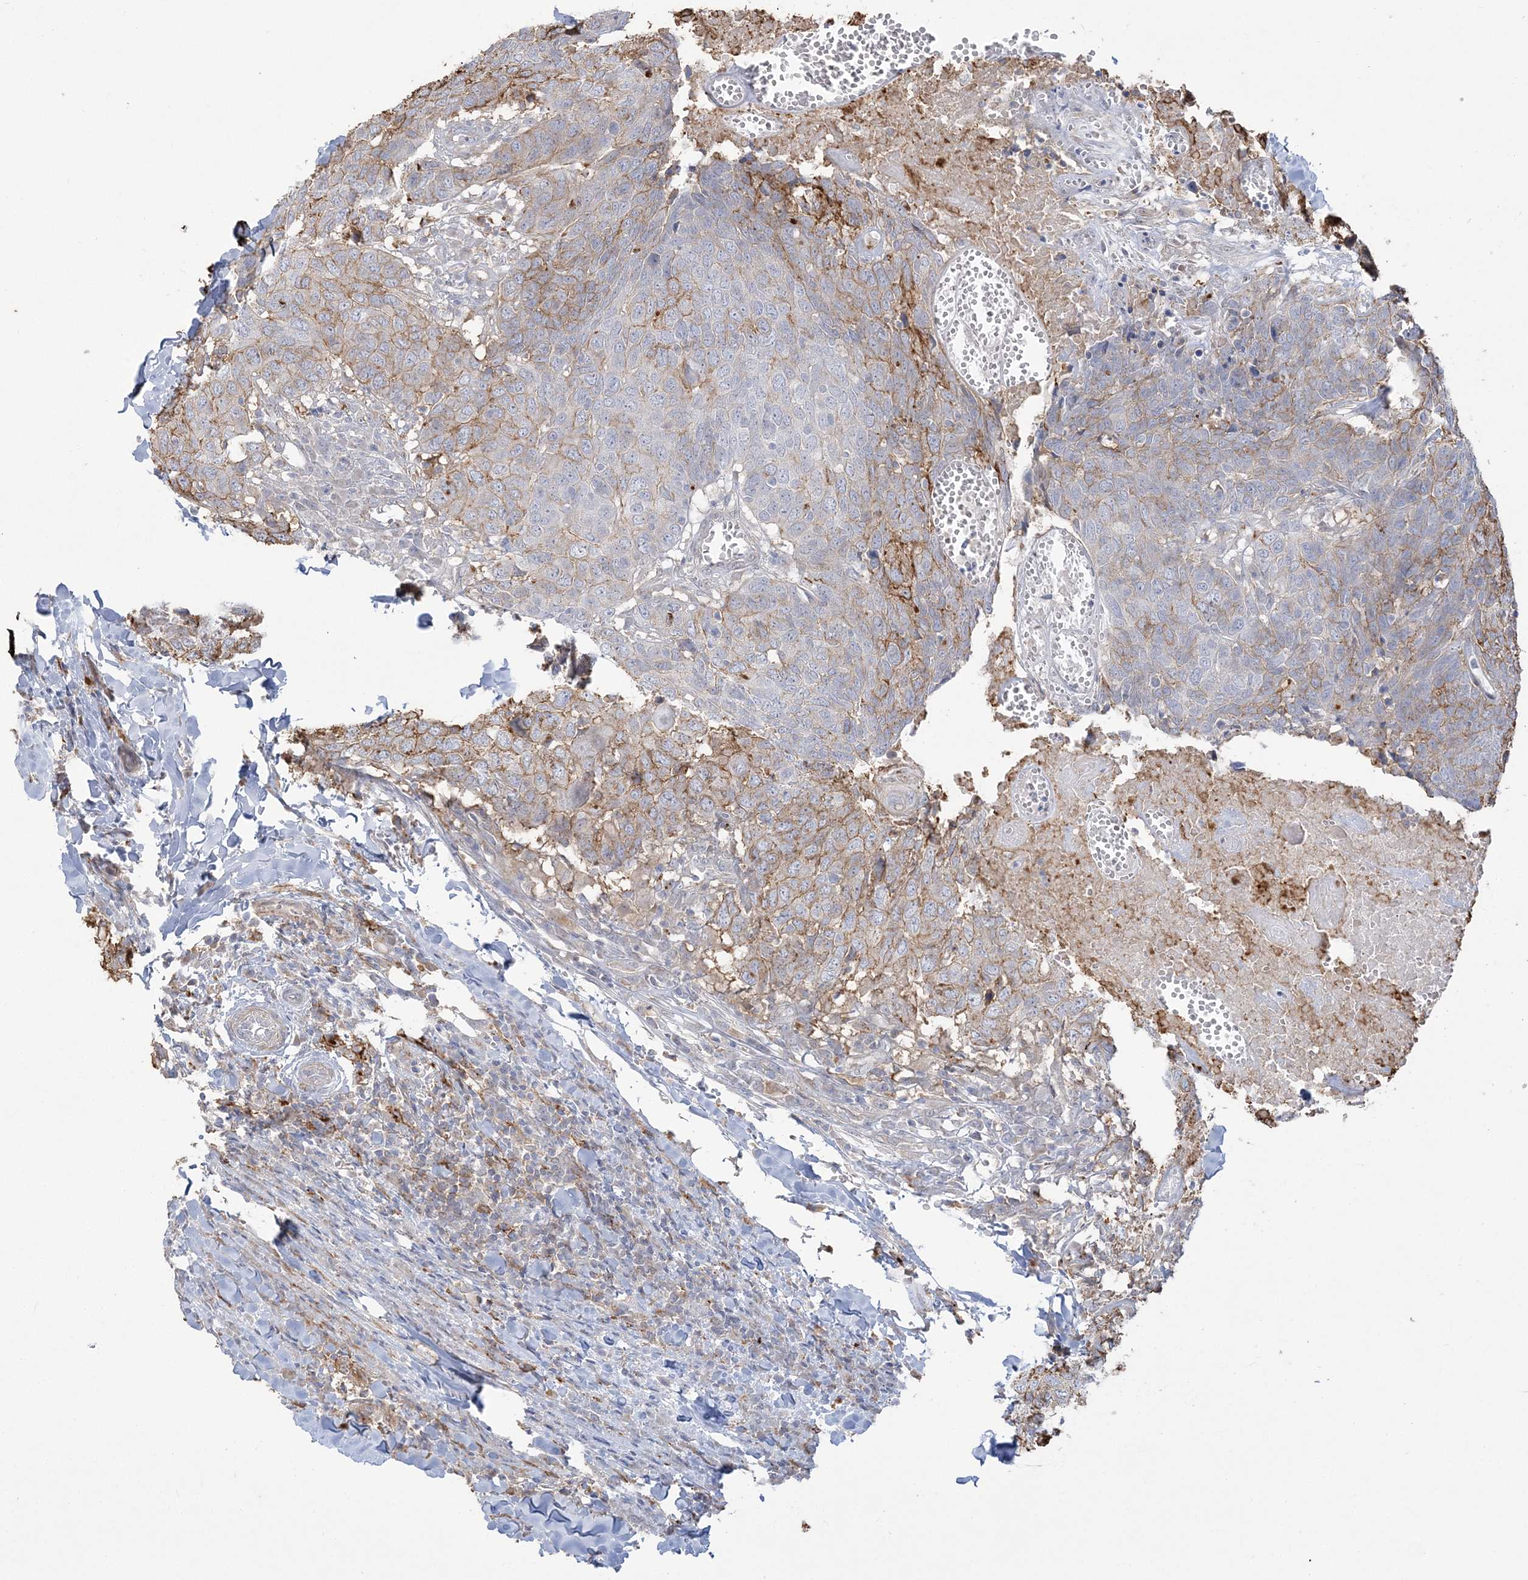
{"staining": {"intensity": "moderate", "quantity": "<25%", "location": "cytoplasmic/membranous"}, "tissue": "head and neck cancer", "cell_type": "Tumor cells", "image_type": "cancer", "snomed": [{"axis": "morphology", "description": "Squamous cell carcinoma, NOS"}, {"axis": "topography", "description": "Head-Neck"}], "caption": "Protein expression analysis of head and neck cancer exhibits moderate cytoplasmic/membranous positivity in approximately <25% of tumor cells.", "gene": "HAAO", "patient": {"sex": "male", "age": 66}}